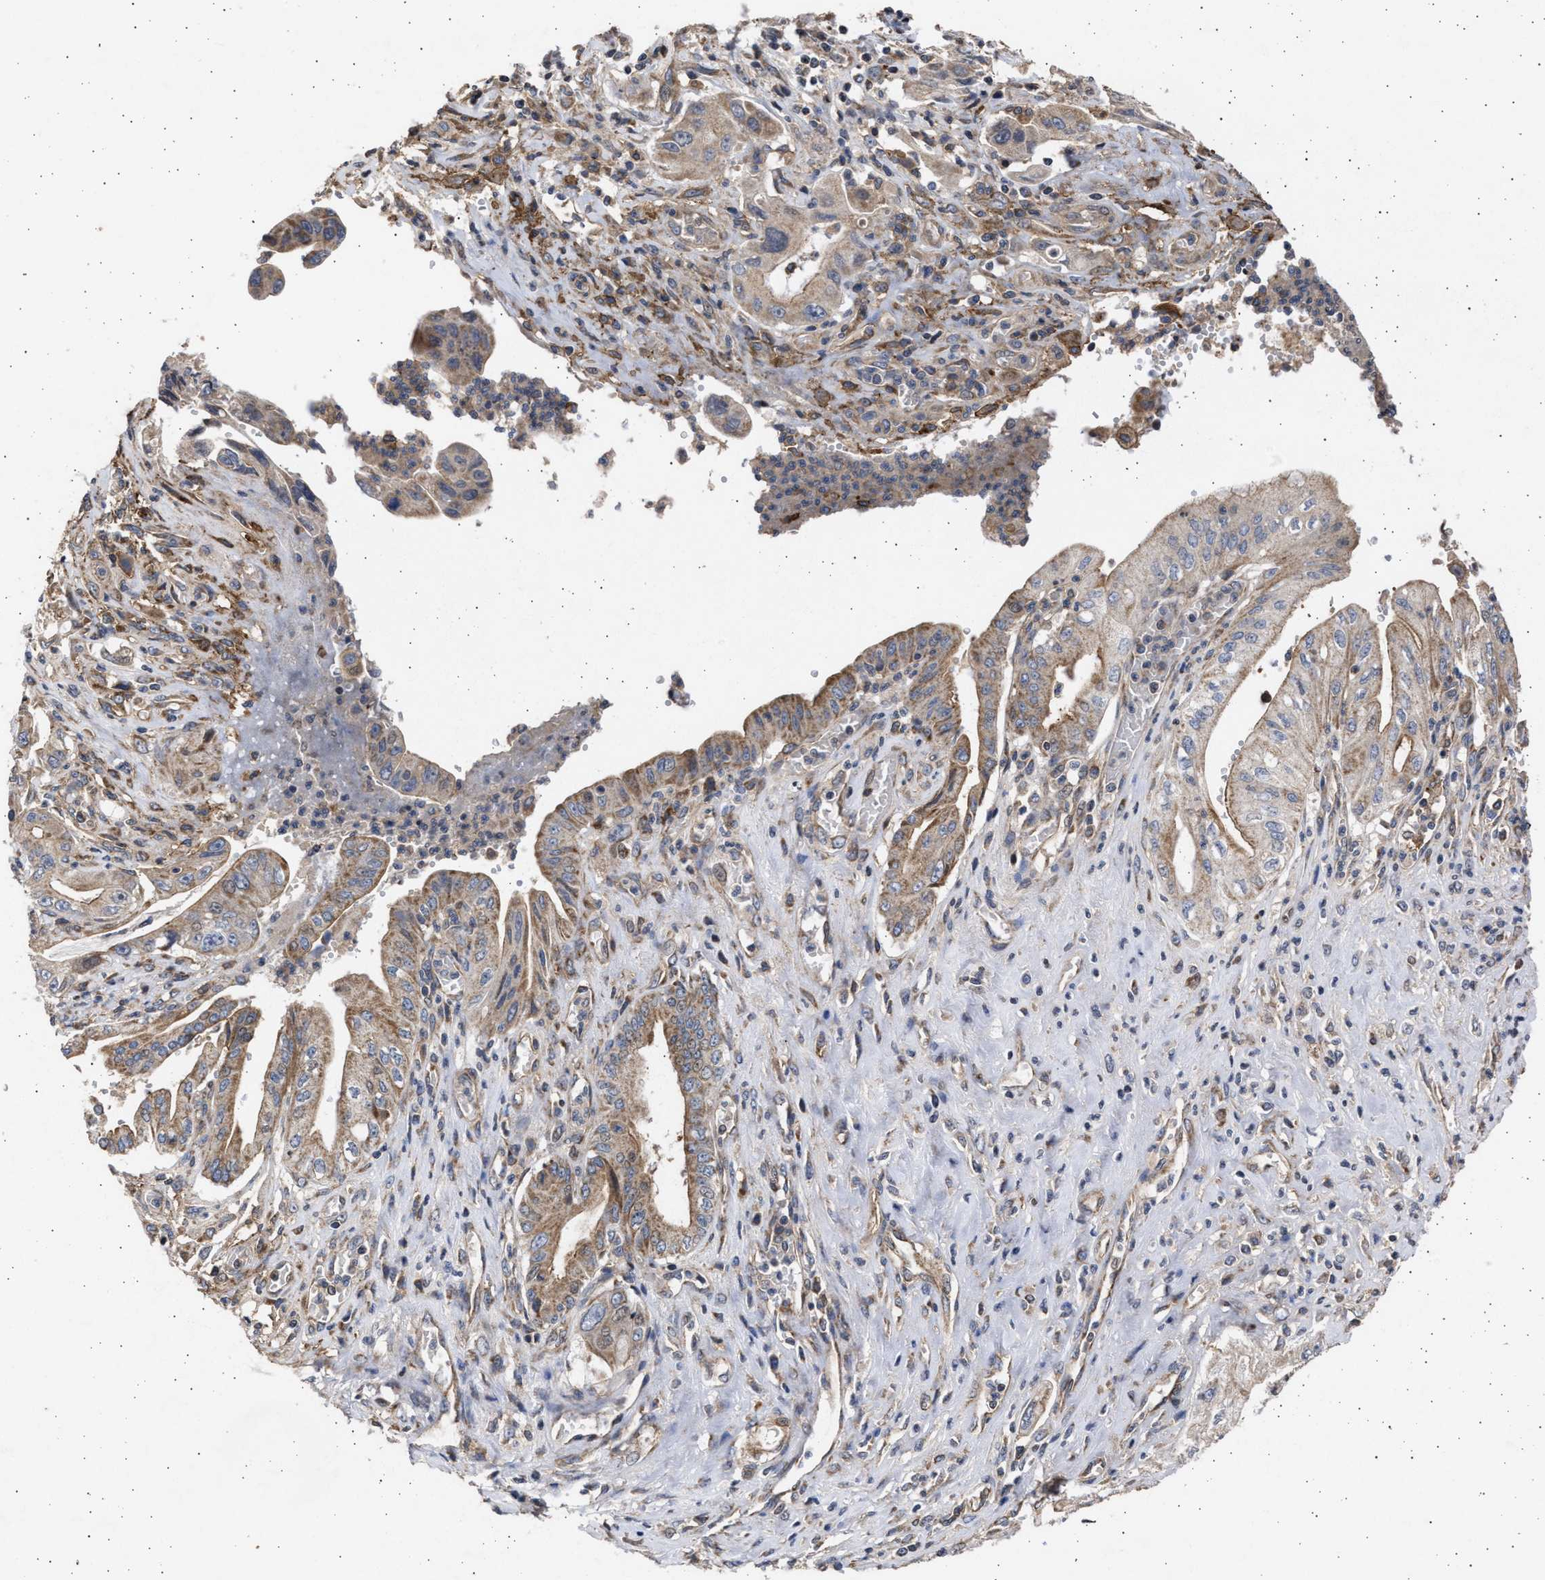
{"staining": {"intensity": "moderate", "quantity": ">75%", "location": "cytoplasmic/membranous"}, "tissue": "pancreatic cancer", "cell_type": "Tumor cells", "image_type": "cancer", "snomed": [{"axis": "morphology", "description": "Adenocarcinoma, NOS"}, {"axis": "topography", "description": "Pancreas"}], "caption": "Pancreatic cancer was stained to show a protein in brown. There is medium levels of moderate cytoplasmic/membranous staining in approximately >75% of tumor cells.", "gene": "TTC19", "patient": {"sex": "female", "age": 73}}